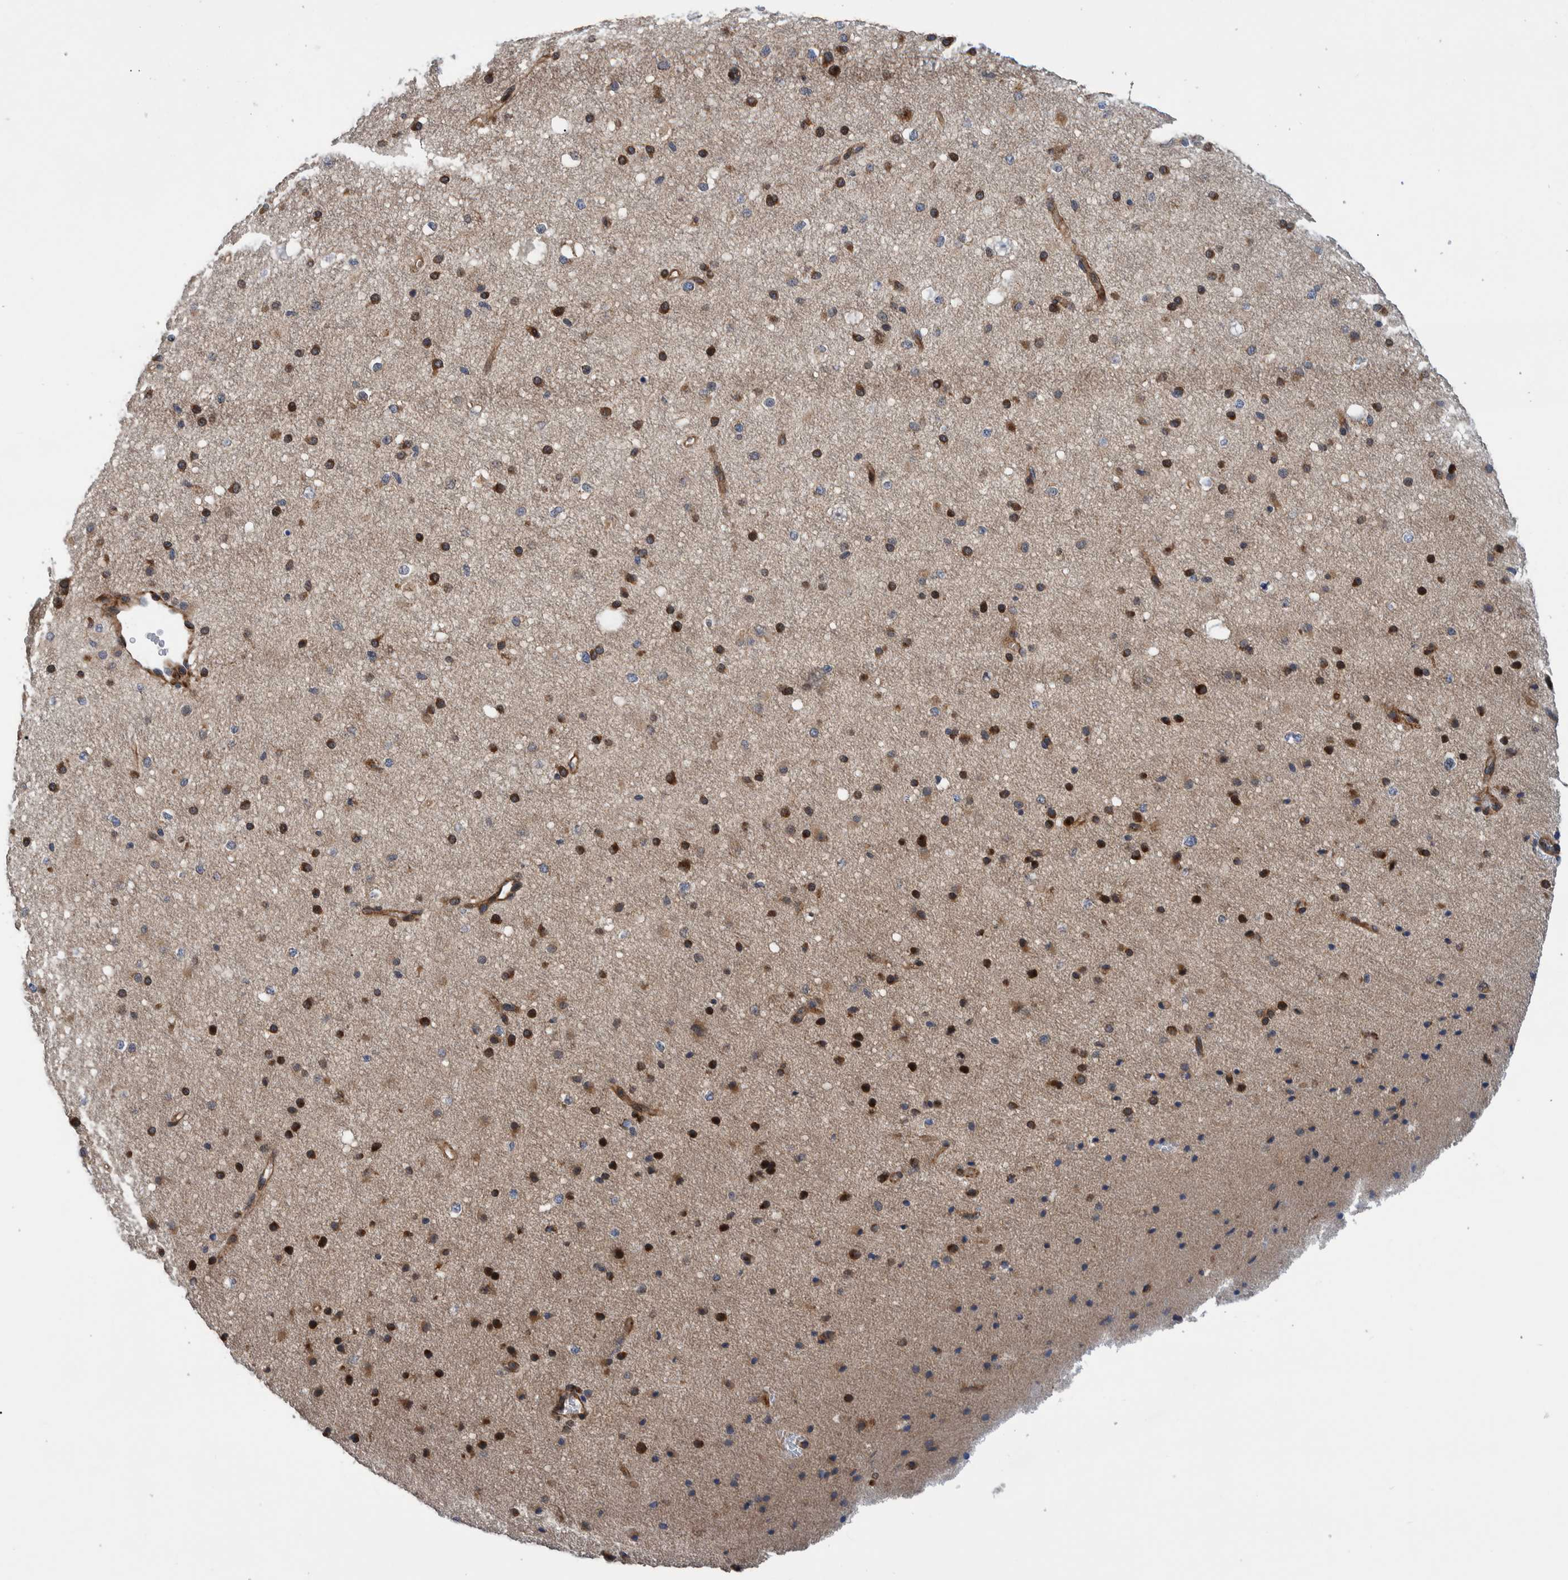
{"staining": {"intensity": "moderate", "quantity": ">75%", "location": "cytoplasmic/membranous"}, "tissue": "cerebral cortex", "cell_type": "Endothelial cells", "image_type": "normal", "snomed": [{"axis": "morphology", "description": "Normal tissue, NOS"}, {"axis": "morphology", "description": "Developmental malformation"}, {"axis": "topography", "description": "Cerebral cortex"}], "caption": "Brown immunohistochemical staining in unremarkable cerebral cortex shows moderate cytoplasmic/membranous staining in approximately >75% of endothelial cells.", "gene": "GRPEL2", "patient": {"sex": "female", "age": 30}}